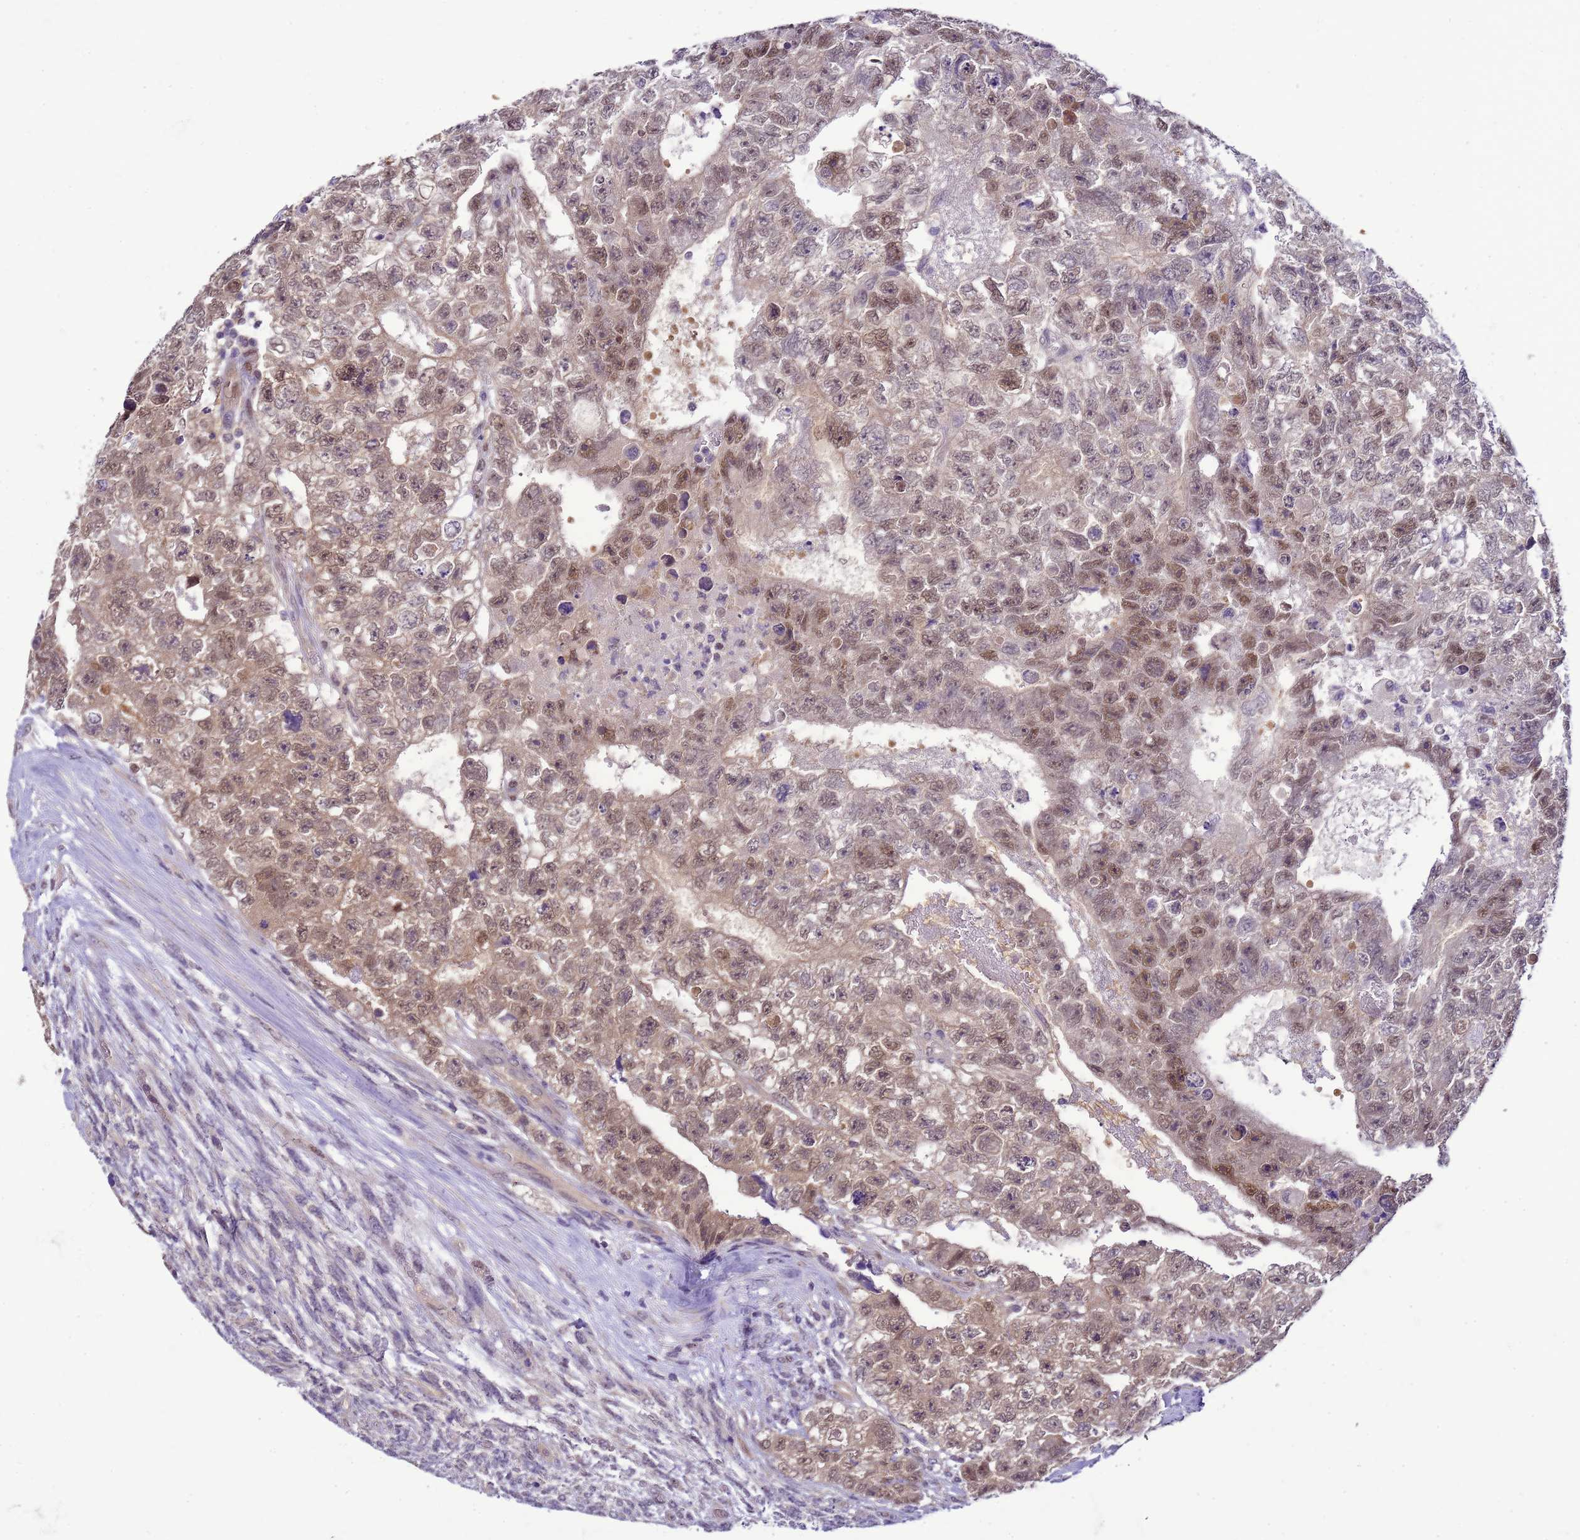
{"staining": {"intensity": "moderate", "quantity": ">75%", "location": "cytoplasmic/membranous,nuclear"}, "tissue": "testis cancer", "cell_type": "Tumor cells", "image_type": "cancer", "snomed": [{"axis": "morphology", "description": "Carcinoma, Embryonal, NOS"}, {"axis": "topography", "description": "Testis"}], "caption": "A micrograph showing moderate cytoplasmic/membranous and nuclear positivity in approximately >75% of tumor cells in embryonal carcinoma (testis), as visualized by brown immunohistochemical staining.", "gene": "DDI2", "patient": {"sex": "male", "age": 26}}